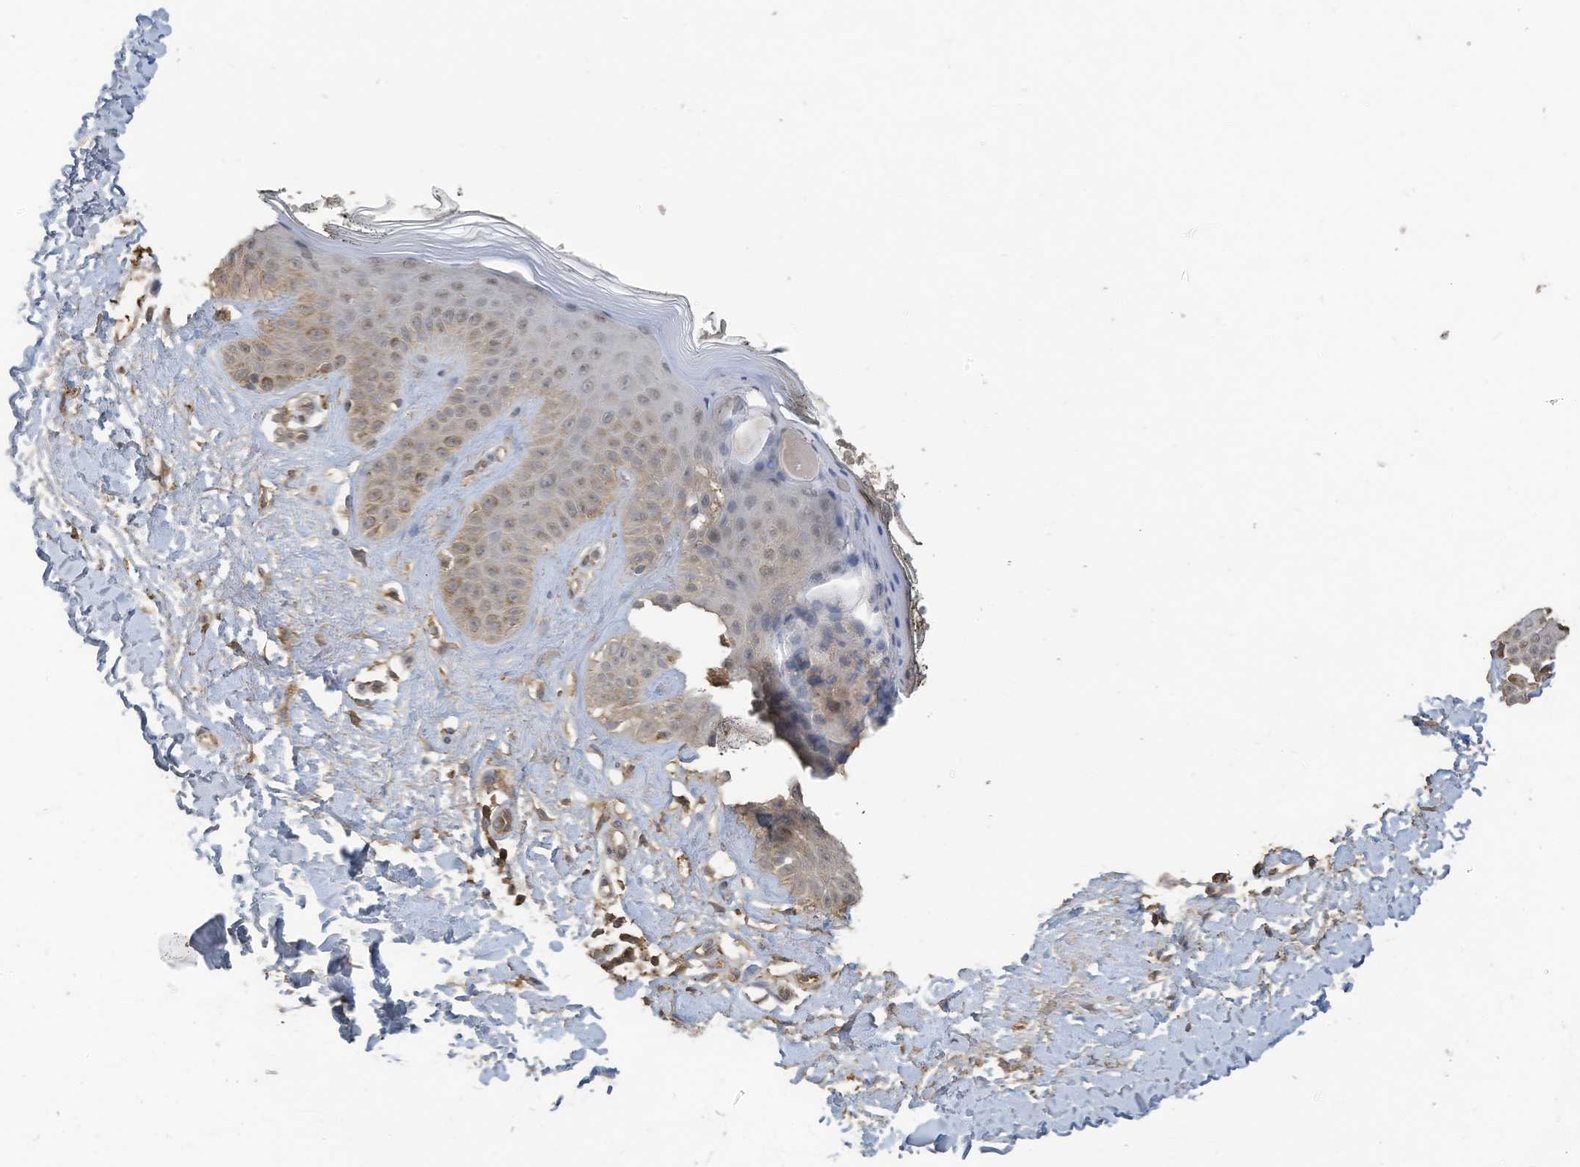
{"staining": {"intensity": "moderate", "quantity": ">75%", "location": "cytoplasmic/membranous"}, "tissue": "skin", "cell_type": "Fibroblasts", "image_type": "normal", "snomed": [{"axis": "morphology", "description": "Normal tissue, NOS"}, {"axis": "topography", "description": "Skin"}], "caption": "DAB immunohistochemical staining of unremarkable human skin reveals moderate cytoplasmic/membranous protein expression in approximately >75% of fibroblasts.", "gene": "COX10", "patient": {"sex": "female", "age": 64}}